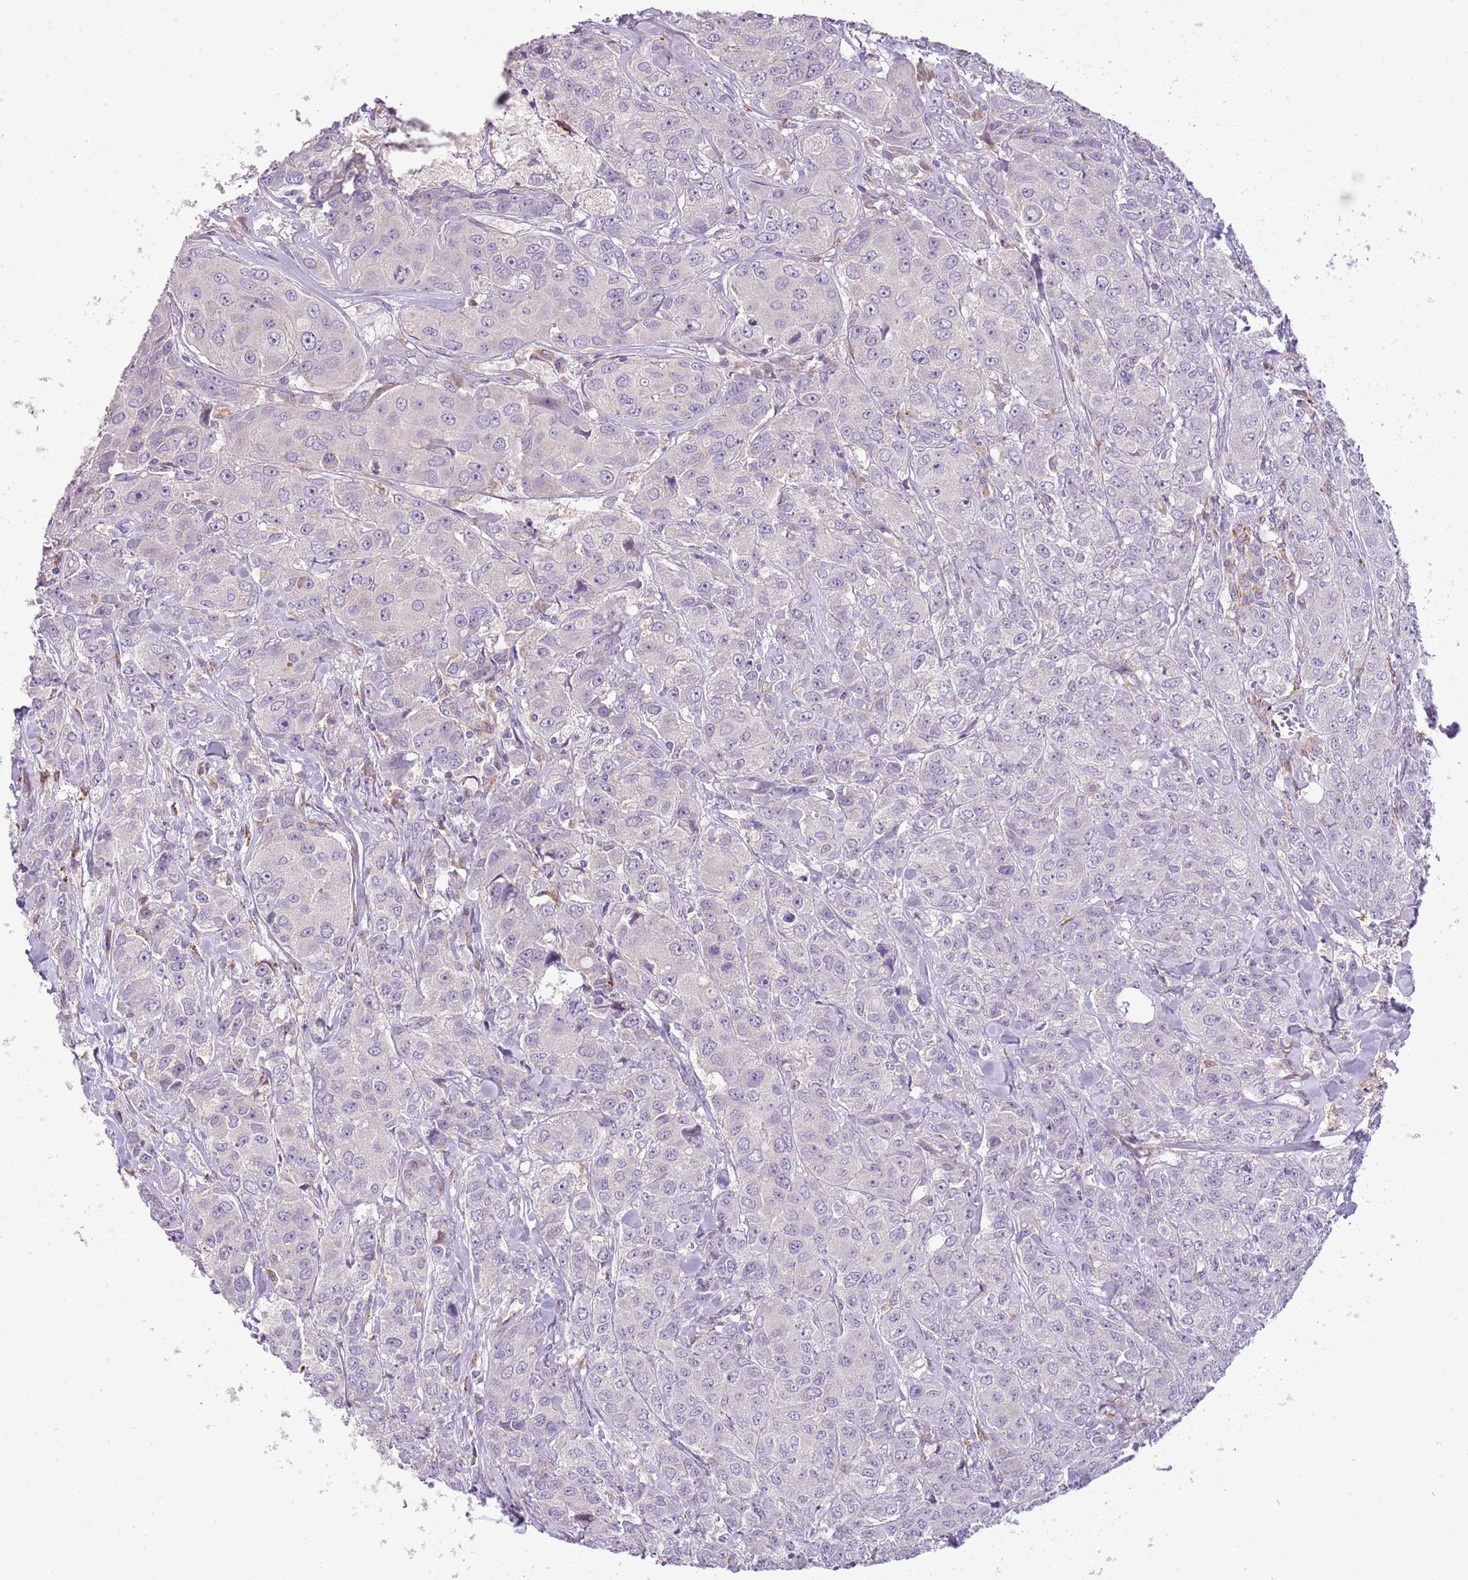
{"staining": {"intensity": "negative", "quantity": "none", "location": "none"}, "tissue": "breast cancer", "cell_type": "Tumor cells", "image_type": "cancer", "snomed": [{"axis": "morphology", "description": "Duct carcinoma"}, {"axis": "topography", "description": "Breast"}], "caption": "A micrograph of breast cancer (invasive ductal carcinoma) stained for a protein exhibits no brown staining in tumor cells.", "gene": "SCAMP5", "patient": {"sex": "female", "age": 43}}